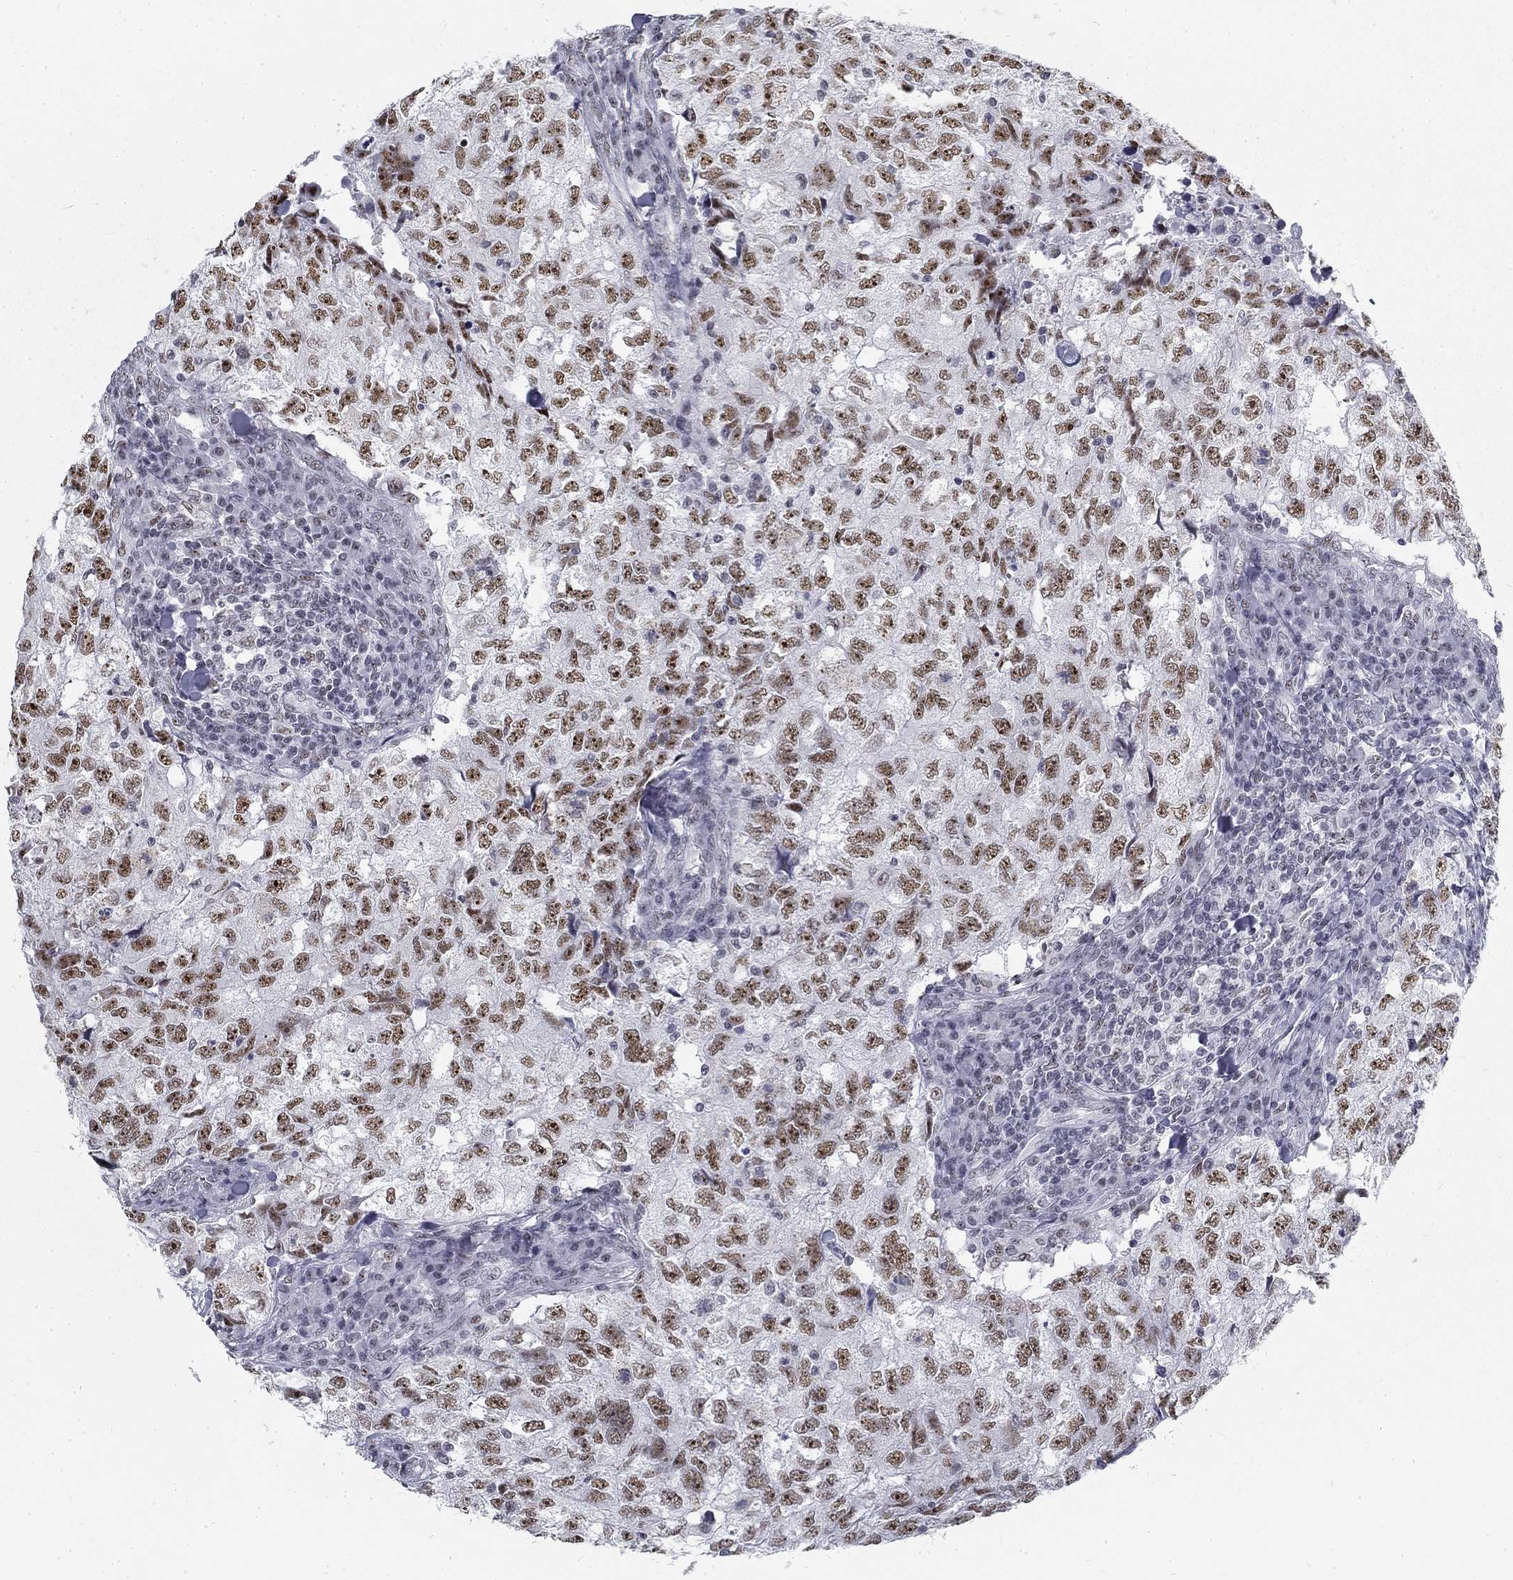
{"staining": {"intensity": "moderate", "quantity": ">75%", "location": "nuclear"}, "tissue": "breast cancer", "cell_type": "Tumor cells", "image_type": "cancer", "snomed": [{"axis": "morphology", "description": "Duct carcinoma"}, {"axis": "topography", "description": "Breast"}], "caption": "IHC (DAB (3,3'-diaminobenzidine)) staining of human breast cancer reveals moderate nuclear protein expression in approximately >75% of tumor cells.", "gene": "SNORC", "patient": {"sex": "female", "age": 30}}